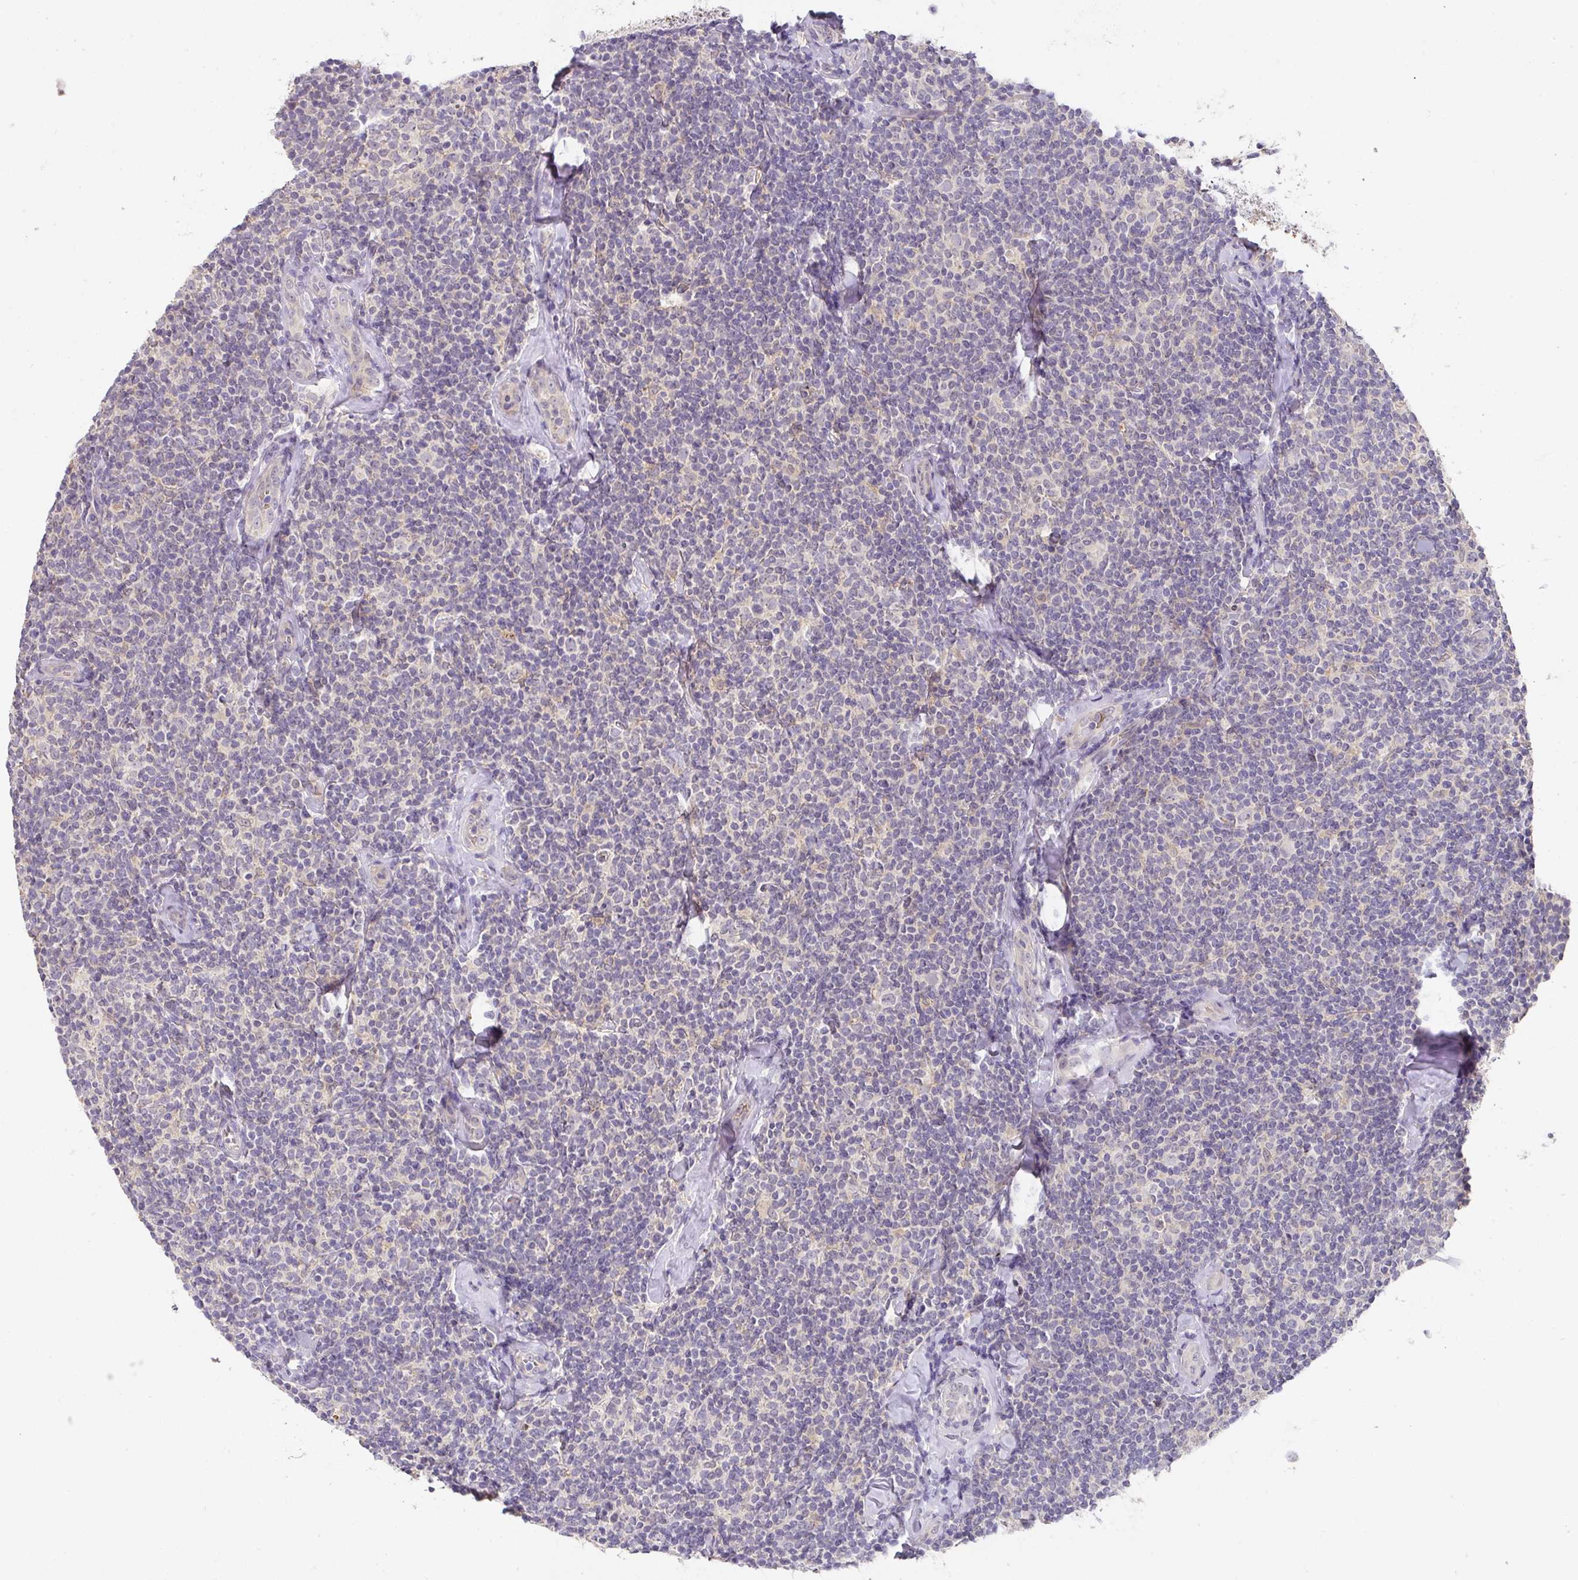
{"staining": {"intensity": "negative", "quantity": "none", "location": "none"}, "tissue": "lymphoma", "cell_type": "Tumor cells", "image_type": "cancer", "snomed": [{"axis": "morphology", "description": "Malignant lymphoma, non-Hodgkin's type, Low grade"}, {"axis": "topography", "description": "Lymph node"}], "caption": "Tumor cells are negative for protein expression in human lymphoma.", "gene": "FOXN4", "patient": {"sex": "female", "age": 56}}